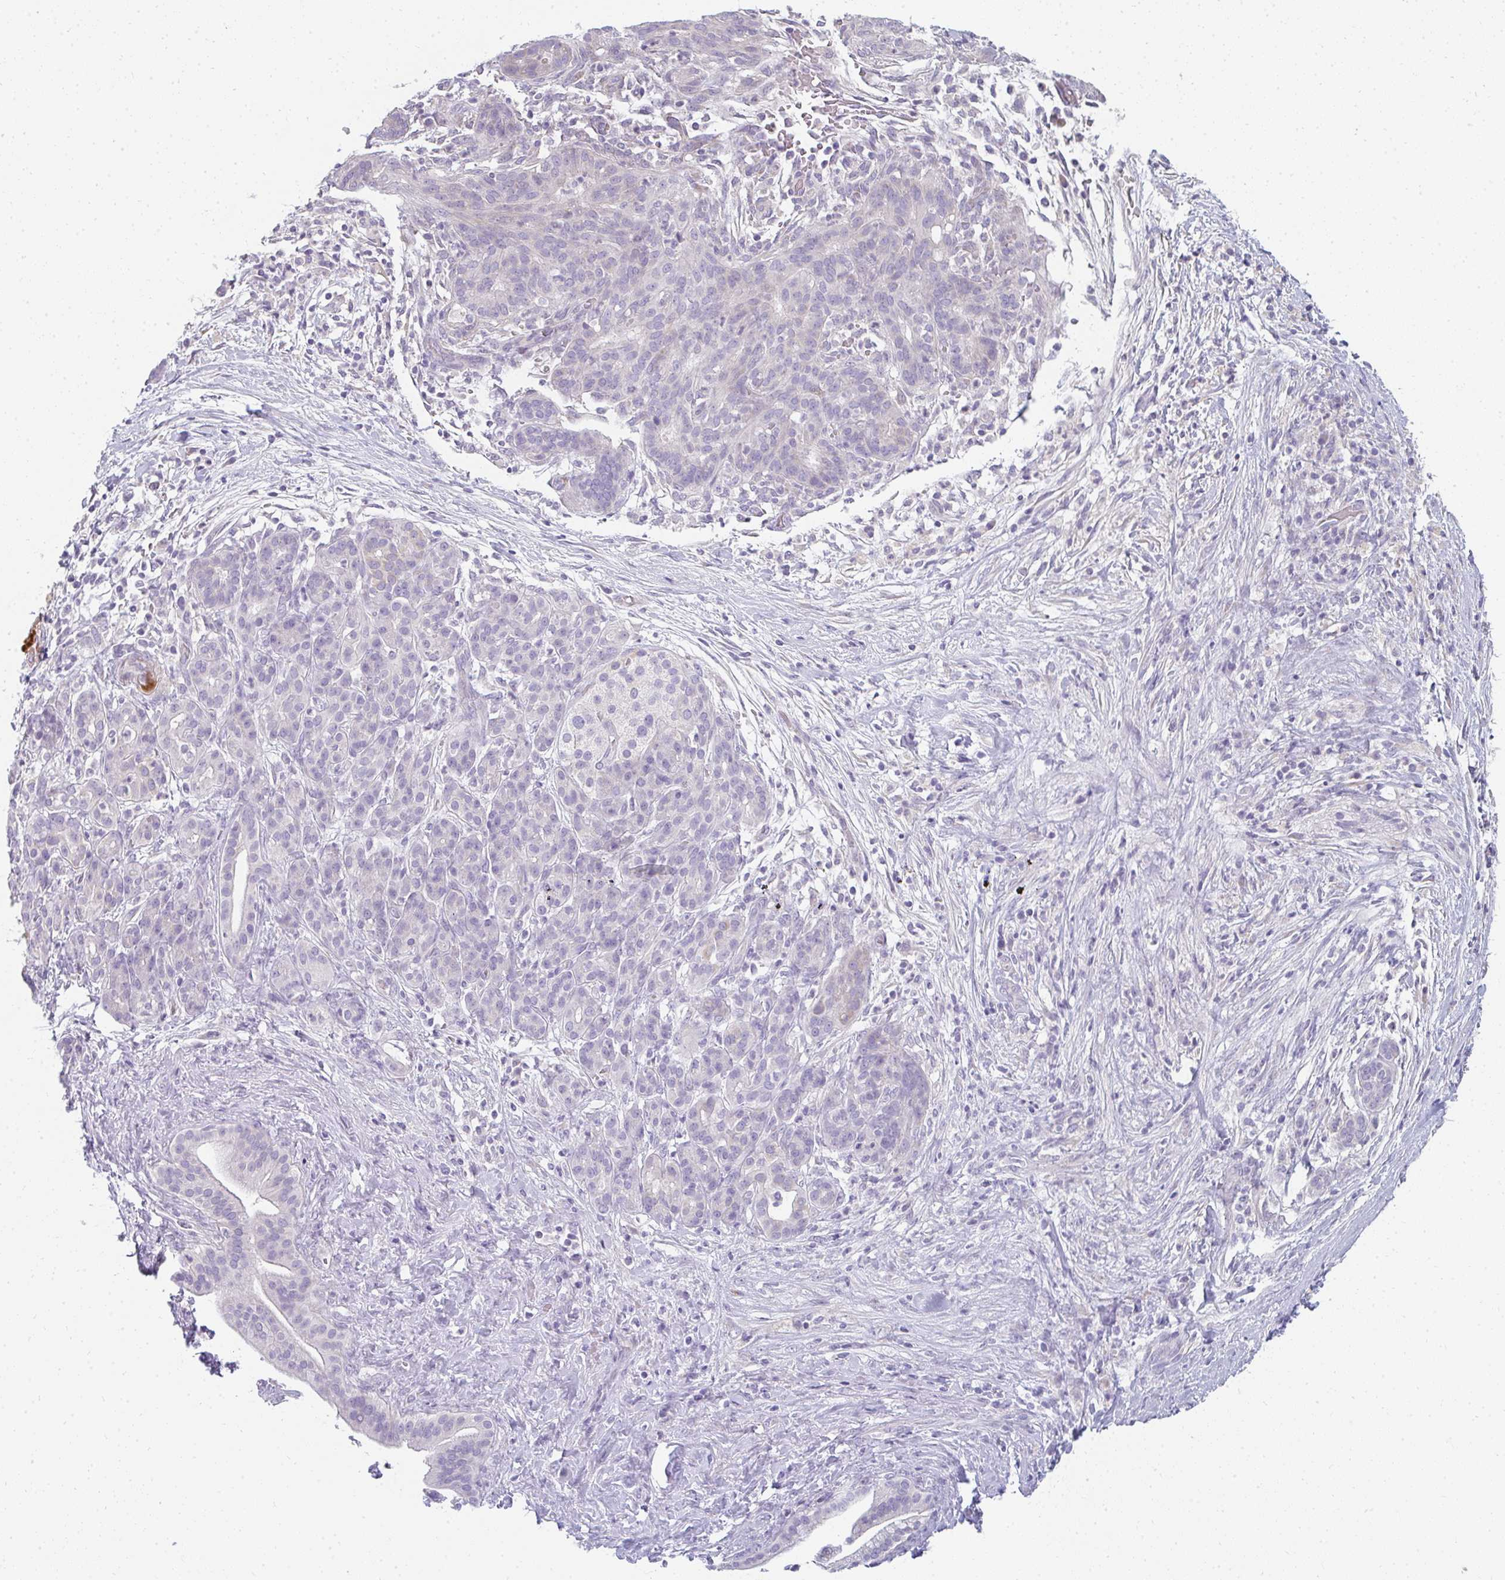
{"staining": {"intensity": "negative", "quantity": "none", "location": "none"}, "tissue": "pancreatic cancer", "cell_type": "Tumor cells", "image_type": "cancer", "snomed": [{"axis": "morphology", "description": "Adenocarcinoma, NOS"}, {"axis": "topography", "description": "Pancreas"}], "caption": "High magnification brightfield microscopy of adenocarcinoma (pancreatic) stained with DAB (3,3'-diaminobenzidine) (brown) and counterstained with hematoxylin (blue): tumor cells show no significant positivity. Nuclei are stained in blue.", "gene": "PPP1R3G", "patient": {"sex": "male", "age": 44}}